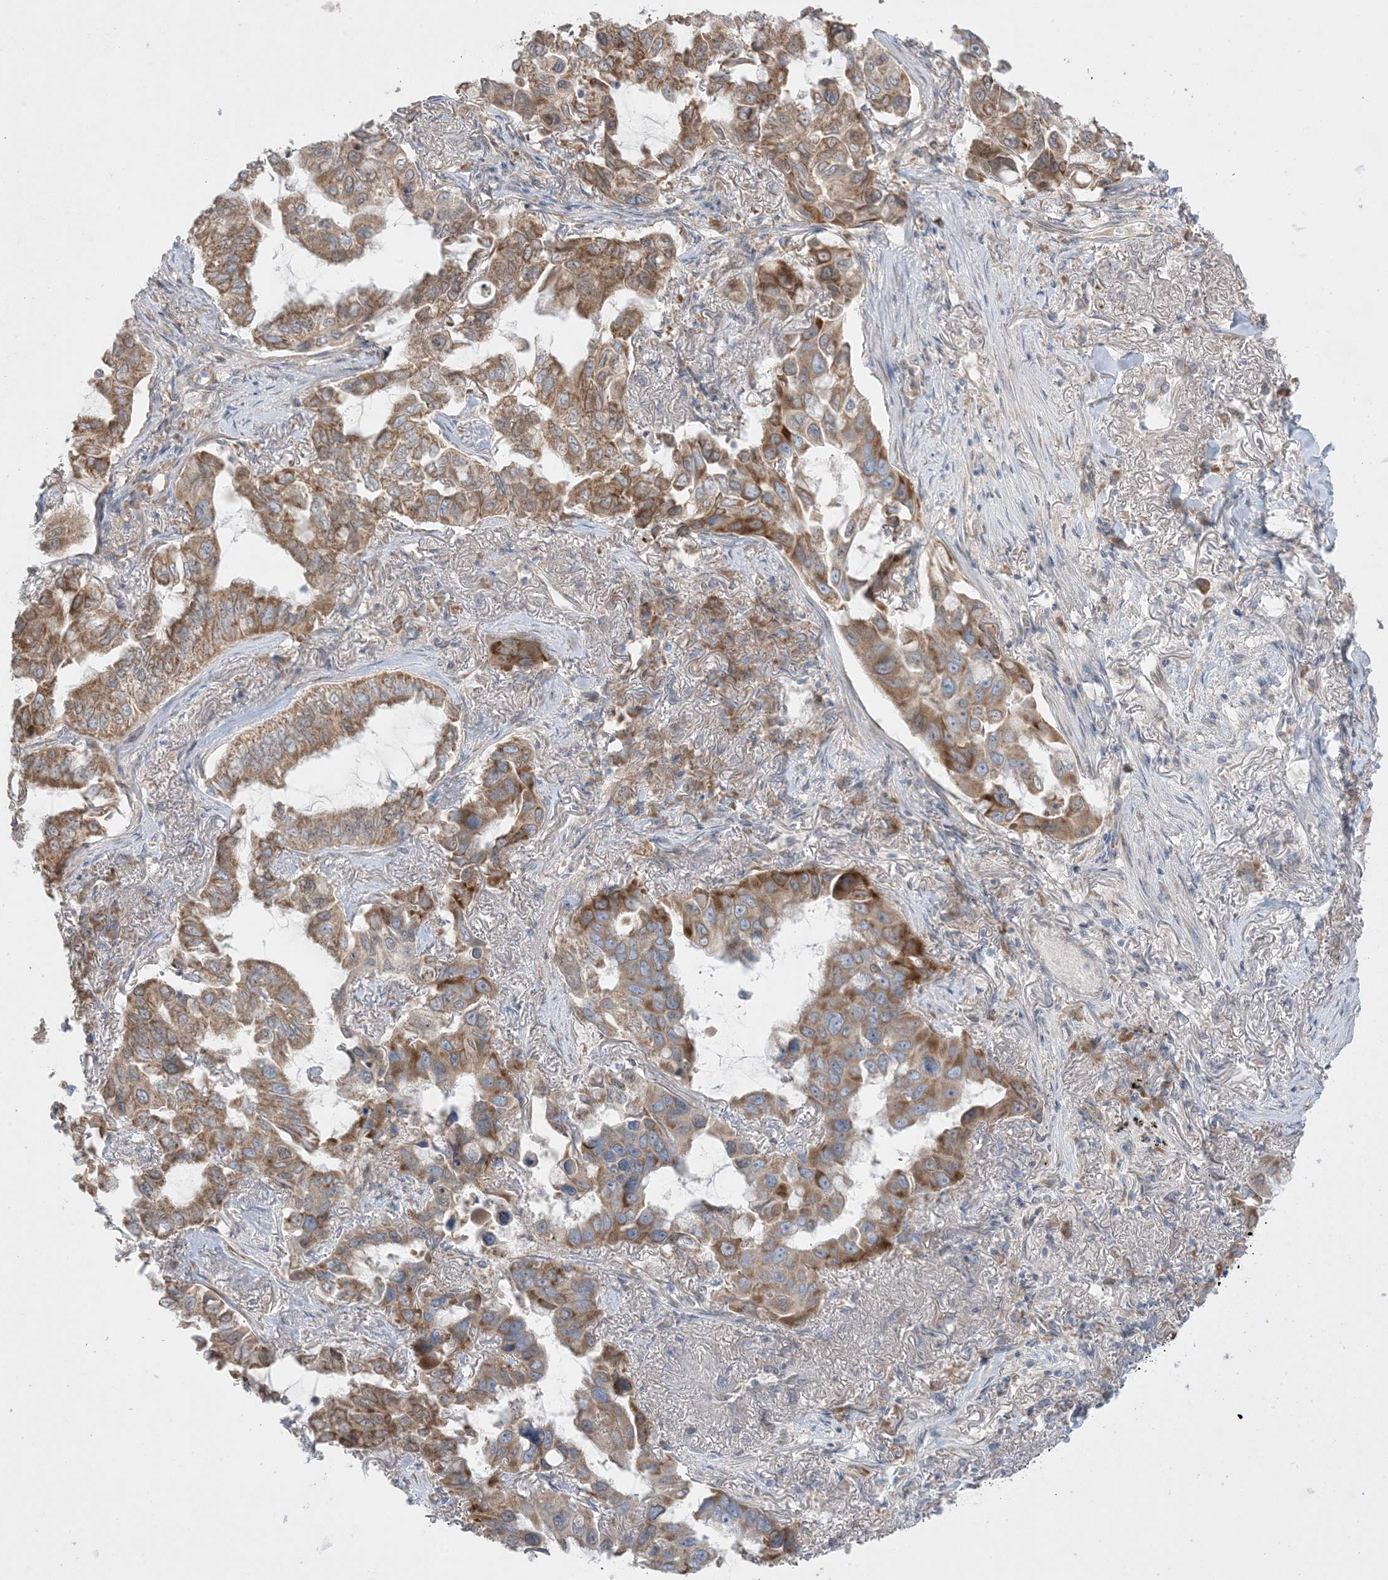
{"staining": {"intensity": "moderate", "quantity": ">75%", "location": "cytoplasmic/membranous"}, "tissue": "lung cancer", "cell_type": "Tumor cells", "image_type": "cancer", "snomed": [{"axis": "morphology", "description": "Adenocarcinoma, NOS"}, {"axis": "topography", "description": "Lung"}], "caption": "Immunohistochemistry histopathology image of lung cancer stained for a protein (brown), which reveals medium levels of moderate cytoplasmic/membranous expression in about >75% of tumor cells.", "gene": "MMGT1", "patient": {"sex": "male", "age": 64}}